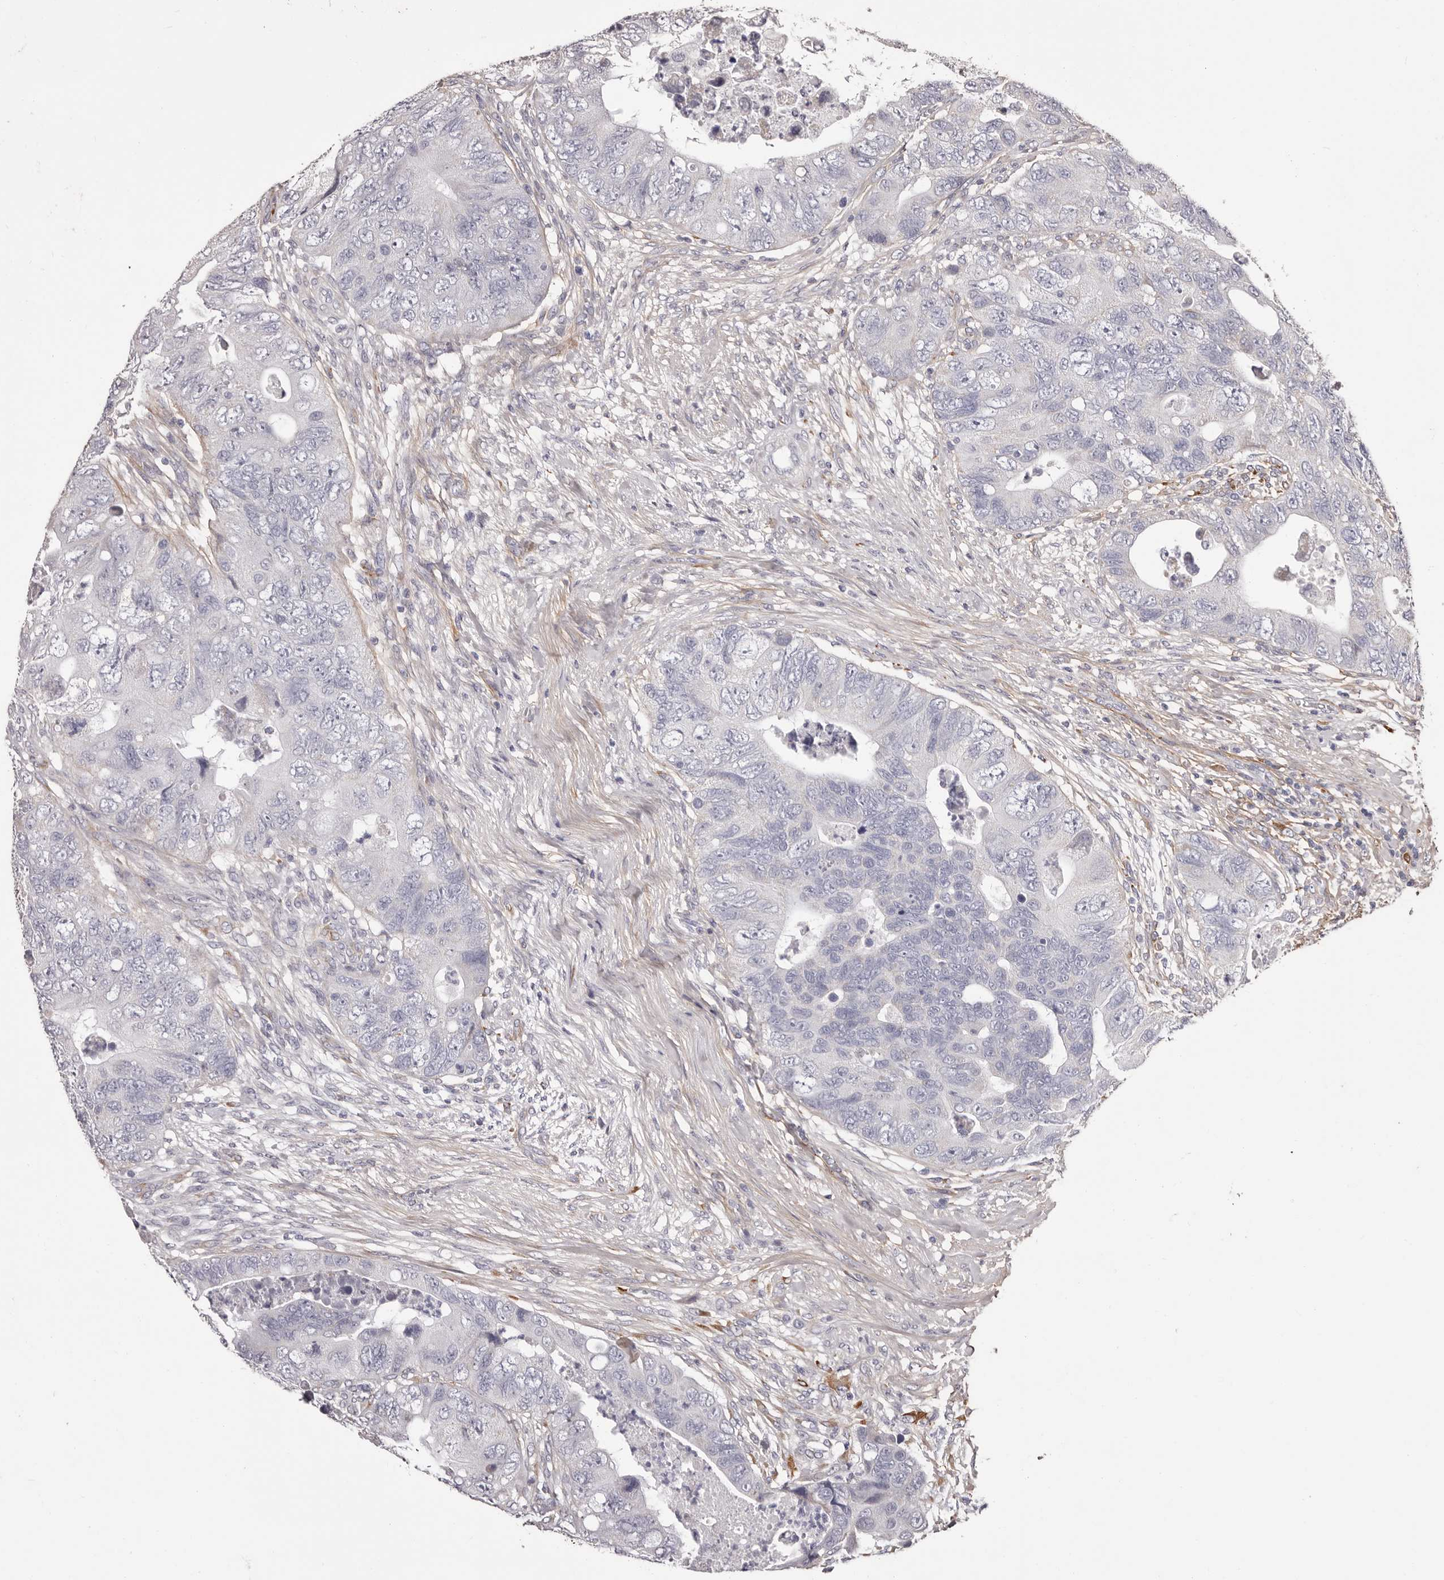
{"staining": {"intensity": "negative", "quantity": "none", "location": "none"}, "tissue": "colorectal cancer", "cell_type": "Tumor cells", "image_type": "cancer", "snomed": [{"axis": "morphology", "description": "Adenocarcinoma, NOS"}, {"axis": "topography", "description": "Rectum"}], "caption": "Tumor cells show no significant protein expression in colorectal cancer.", "gene": "COL6A1", "patient": {"sex": "male", "age": 63}}